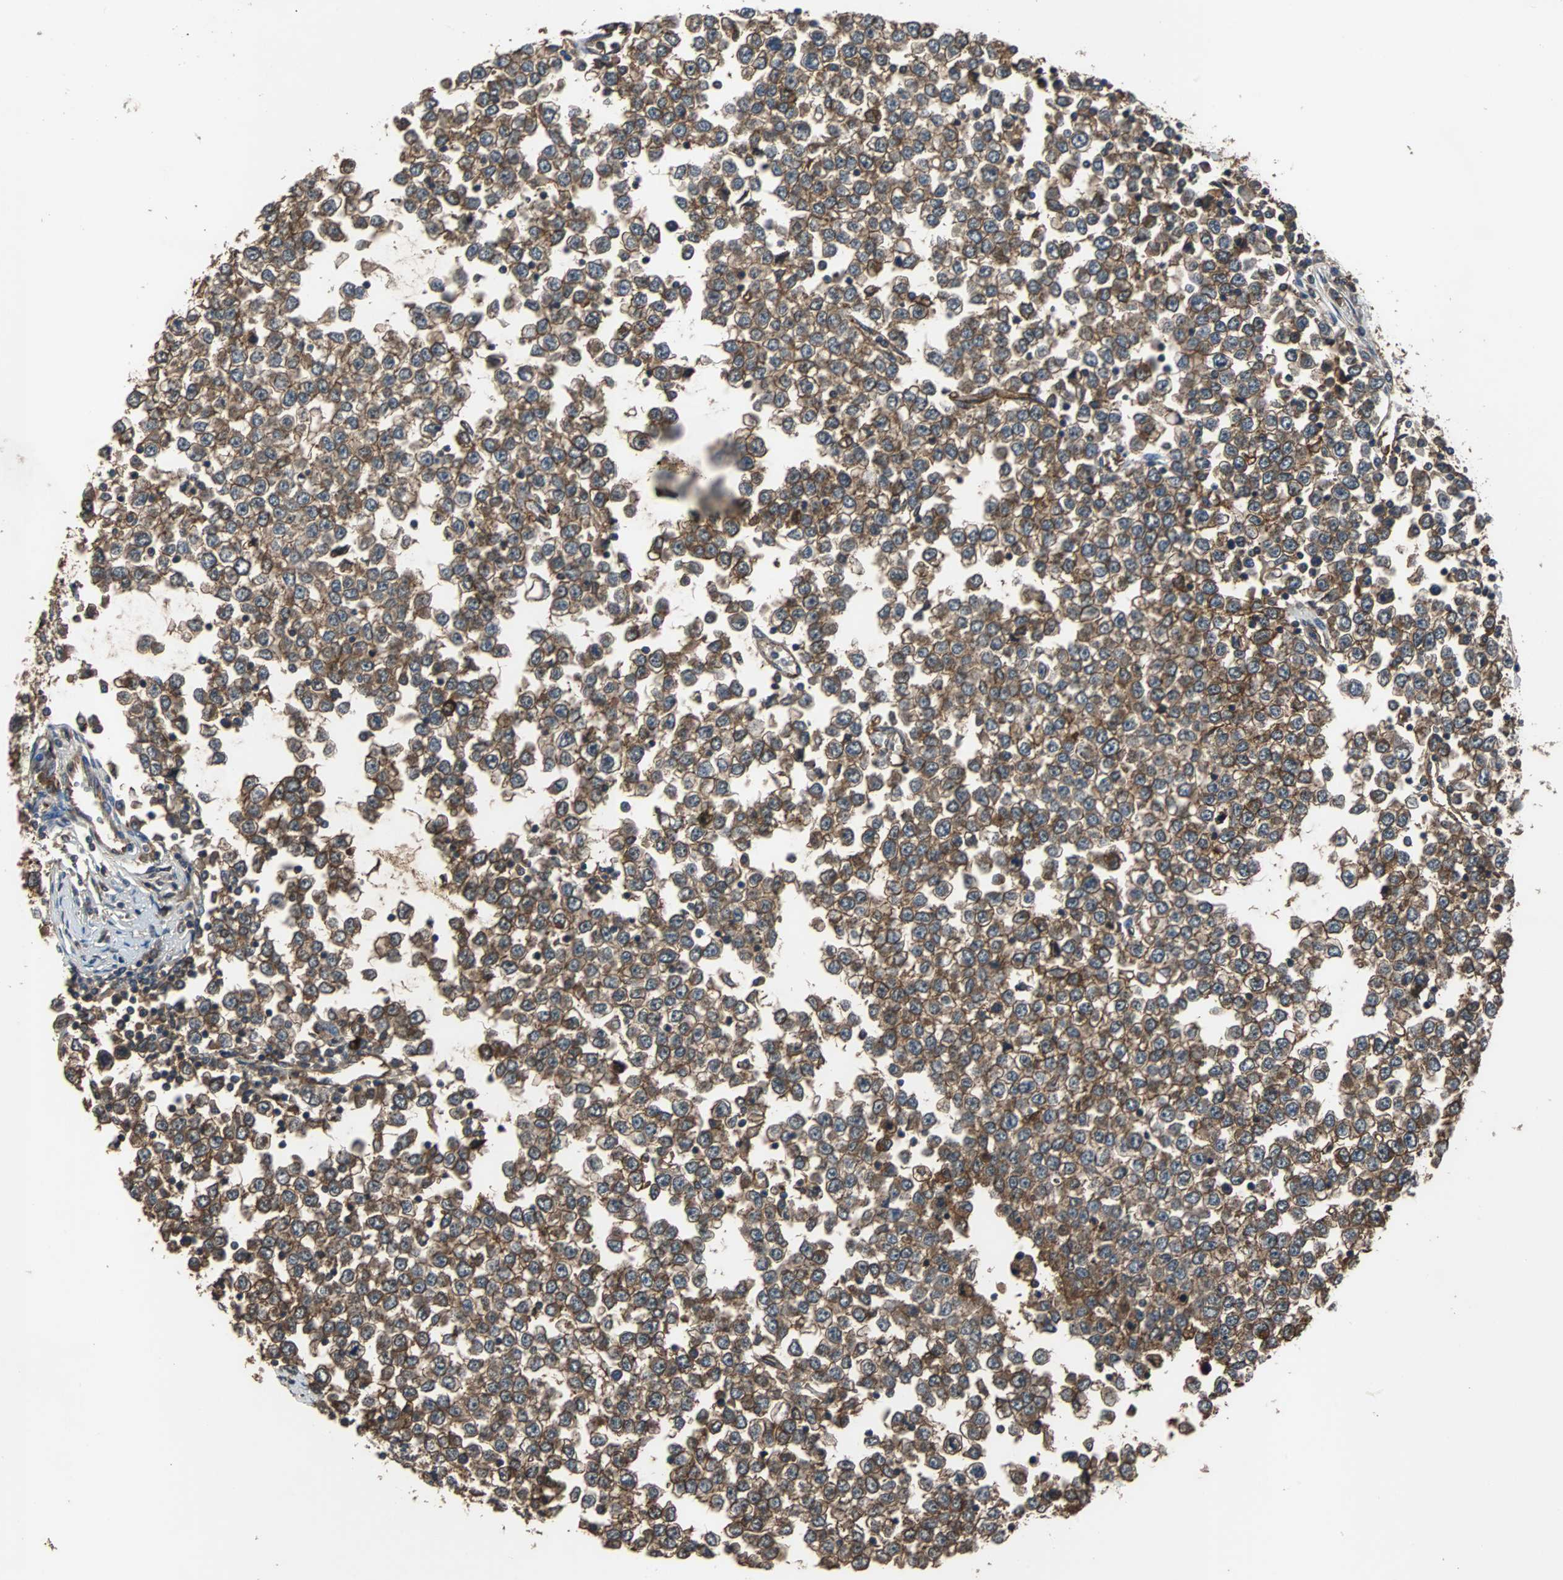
{"staining": {"intensity": "moderate", "quantity": ">75%", "location": "cytoplasmic/membranous"}, "tissue": "testis cancer", "cell_type": "Tumor cells", "image_type": "cancer", "snomed": [{"axis": "morphology", "description": "Seminoma, NOS"}, {"axis": "topography", "description": "Testis"}], "caption": "Testis cancer (seminoma) stained for a protein demonstrates moderate cytoplasmic/membranous positivity in tumor cells.", "gene": "NDRG1", "patient": {"sex": "male", "age": 65}}